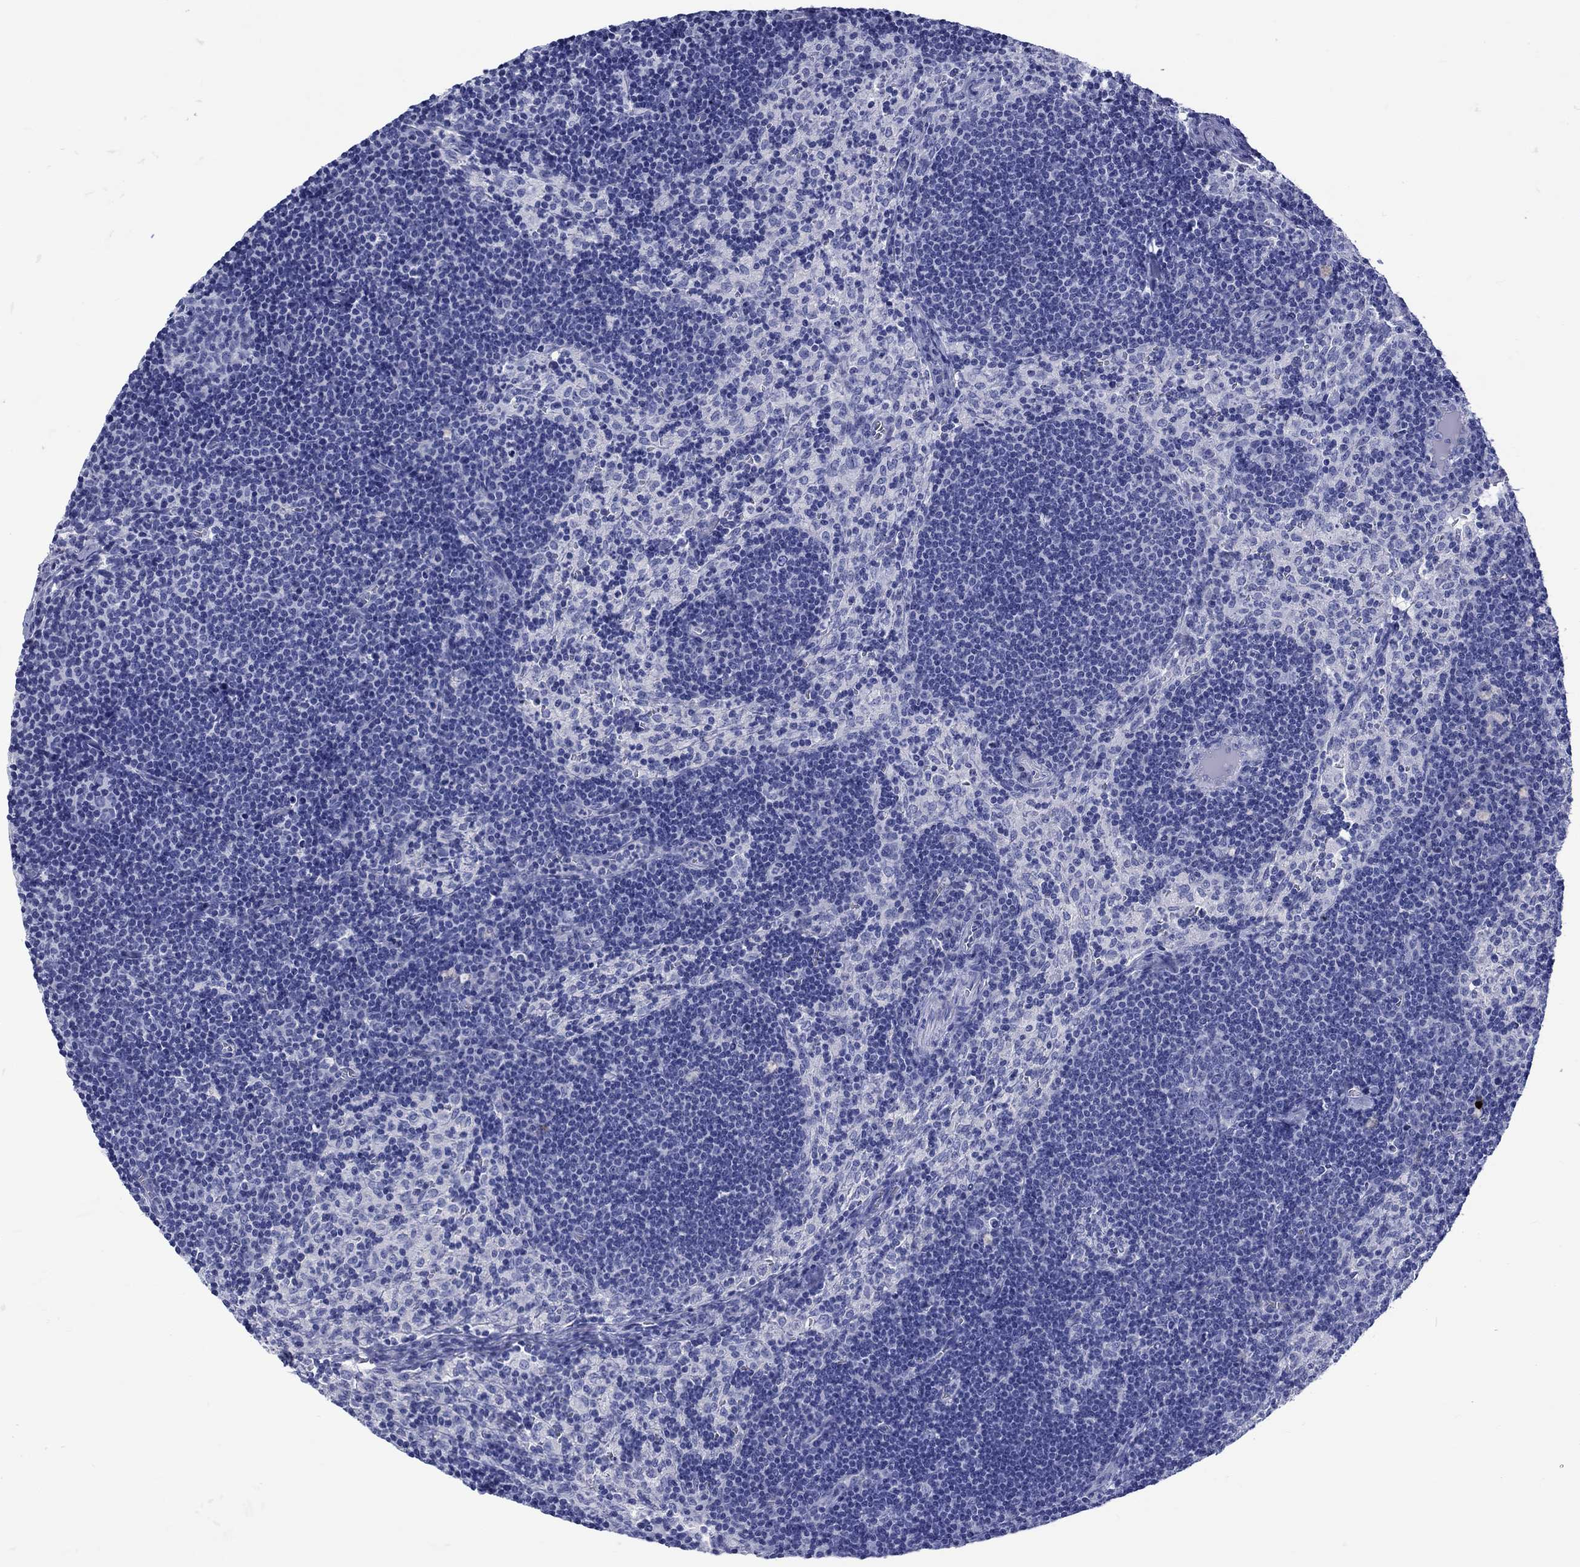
{"staining": {"intensity": "negative", "quantity": "none", "location": "none"}, "tissue": "lymph node", "cell_type": "Germinal center cells", "image_type": "normal", "snomed": [{"axis": "morphology", "description": "Normal tissue, NOS"}, {"axis": "topography", "description": "Lymph node"}], "caption": "This photomicrograph is of normal lymph node stained with immunohistochemistry (IHC) to label a protein in brown with the nuclei are counter-stained blue. There is no positivity in germinal center cells.", "gene": "CACNG3", "patient": {"sex": "female", "age": 34}}